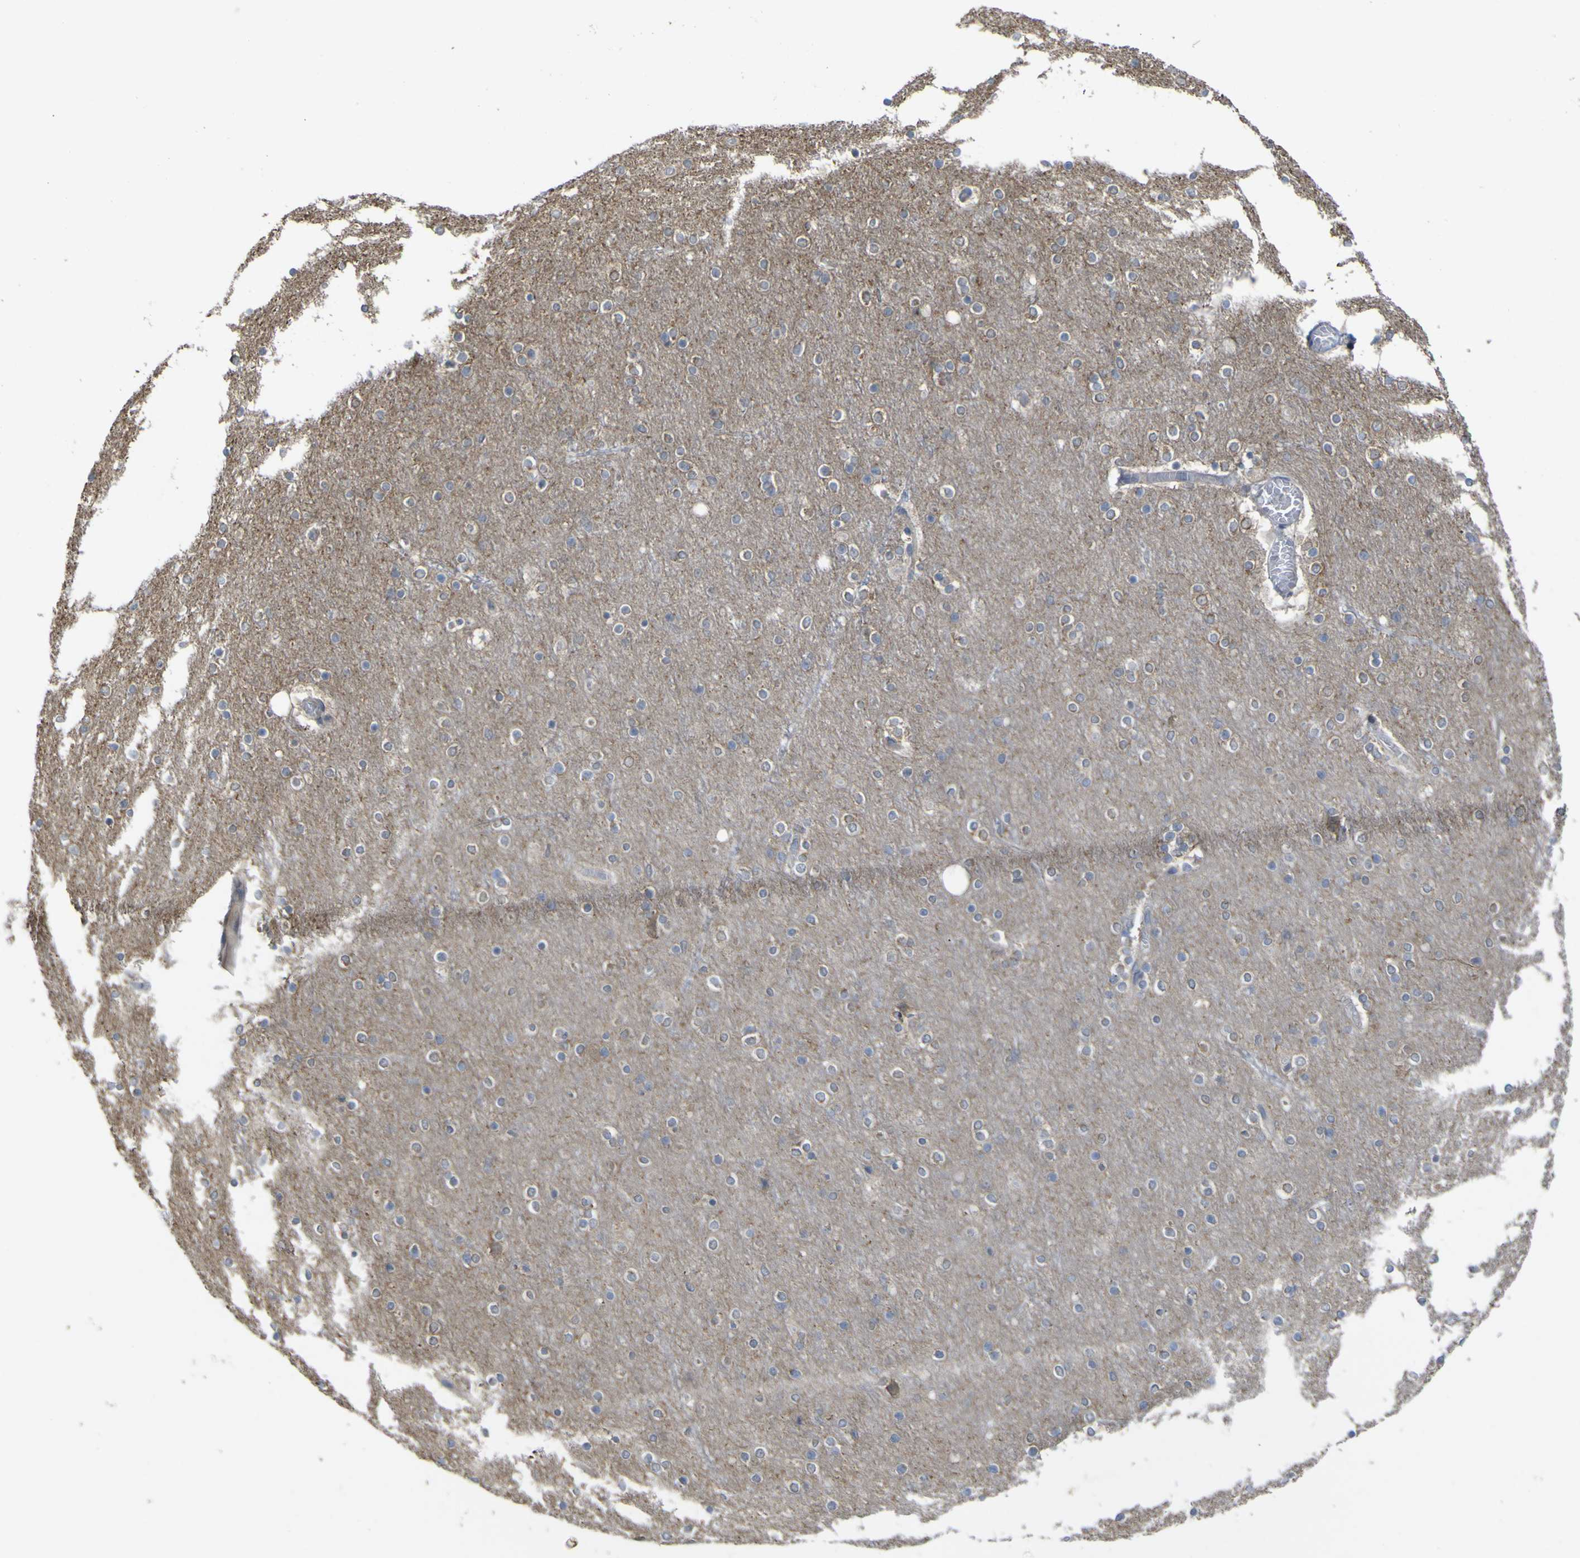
{"staining": {"intensity": "negative", "quantity": "none", "location": "none"}, "tissue": "cerebral cortex", "cell_type": "Endothelial cells", "image_type": "normal", "snomed": [{"axis": "morphology", "description": "Normal tissue, NOS"}, {"axis": "topography", "description": "Cerebral cortex"}], "caption": "IHC histopathology image of benign cerebral cortex stained for a protein (brown), which shows no positivity in endothelial cells.", "gene": "TNFRSF11A", "patient": {"sex": "female", "age": 54}}